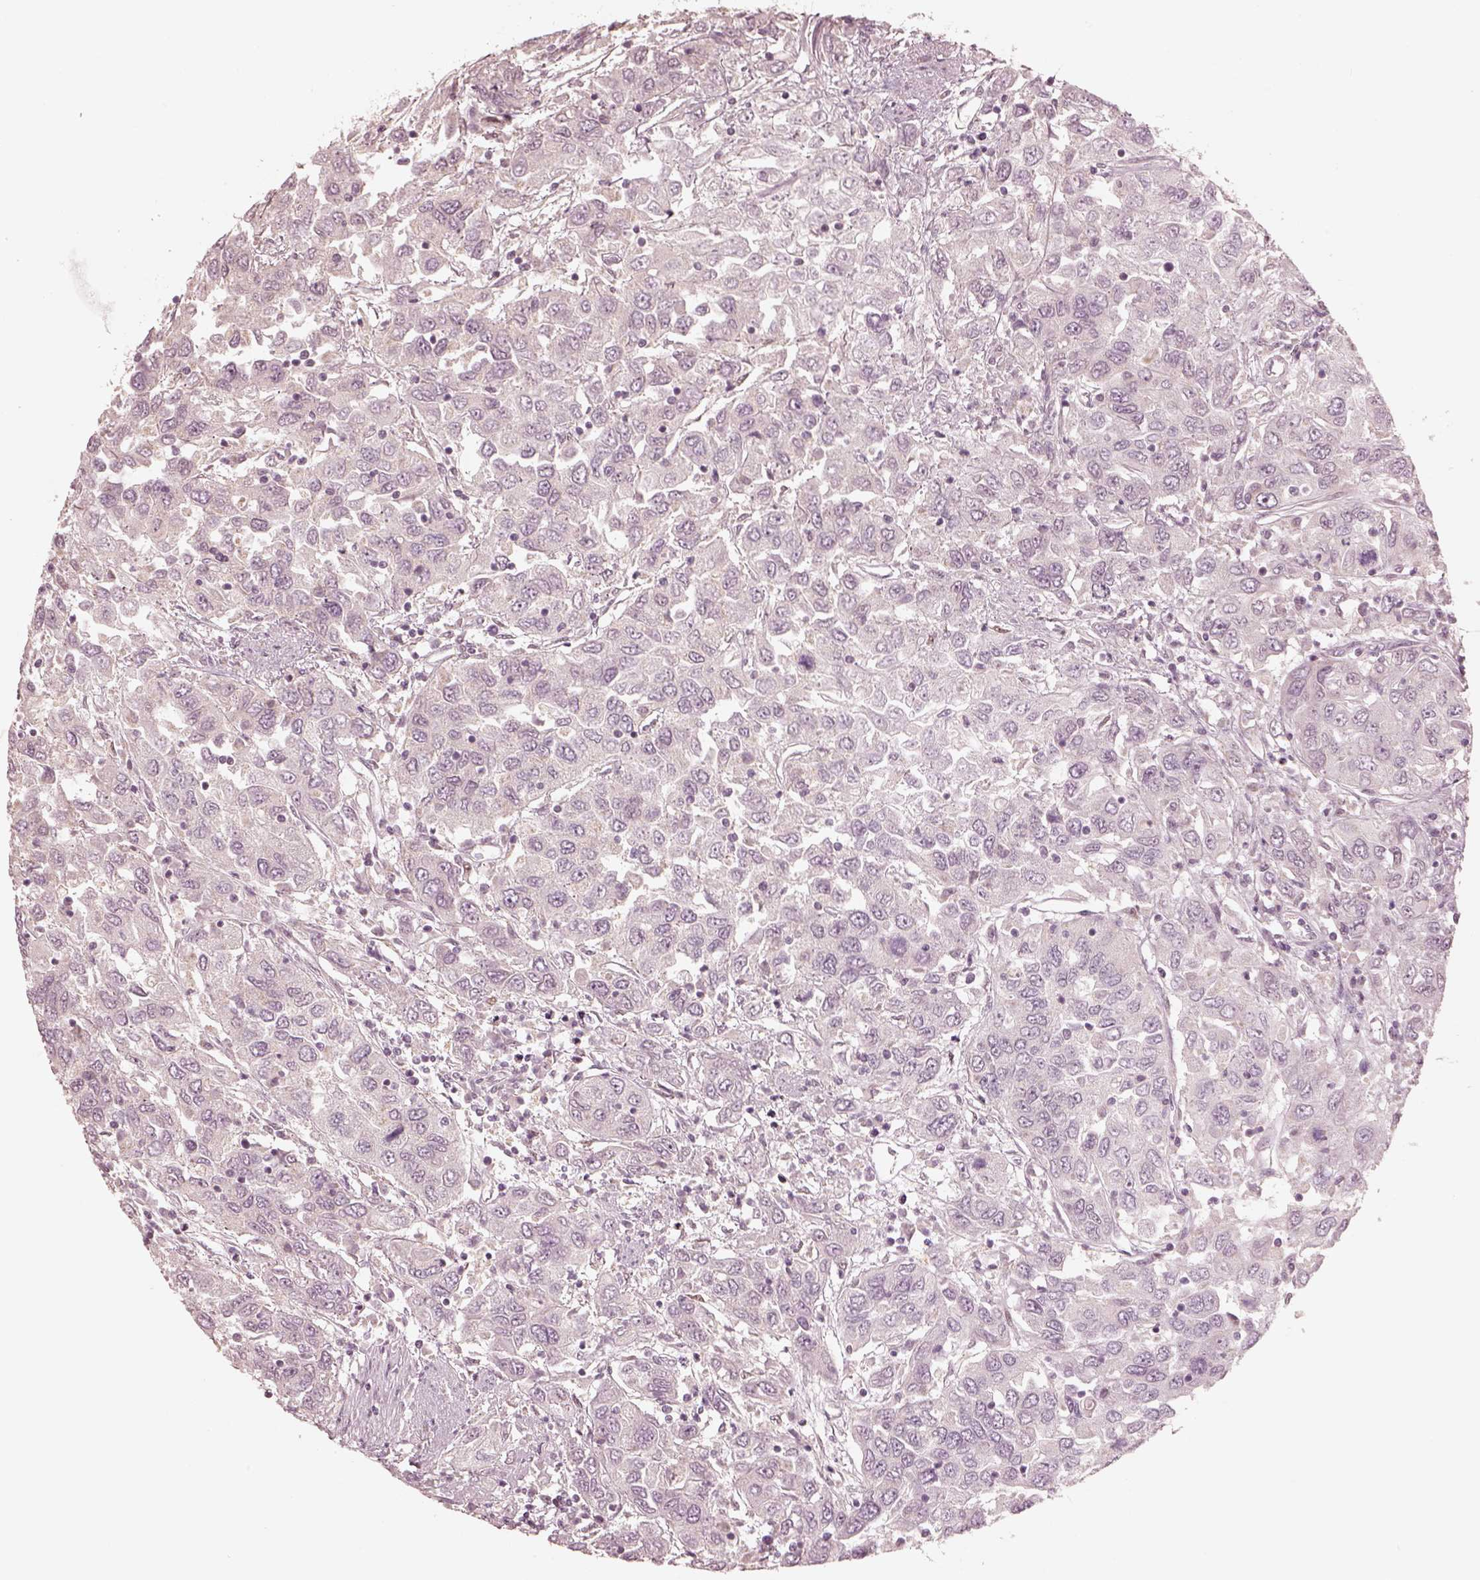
{"staining": {"intensity": "negative", "quantity": "none", "location": "none"}, "tissue": "urothelial cancer", "cell_type": "Tumor cells", "image_type": "cancer", "snomed": [{"axis": "morphology", "description": "Urothelial carcinoma, High grade"}, {"axis": "topography", "description": "Urinary bladder"}], "caption": "The image displays no staining of tumor cells in high-grade urothelial carcinoma.", "gene": "IQCB1", "patient": {"sex": "male", "age": 76}}